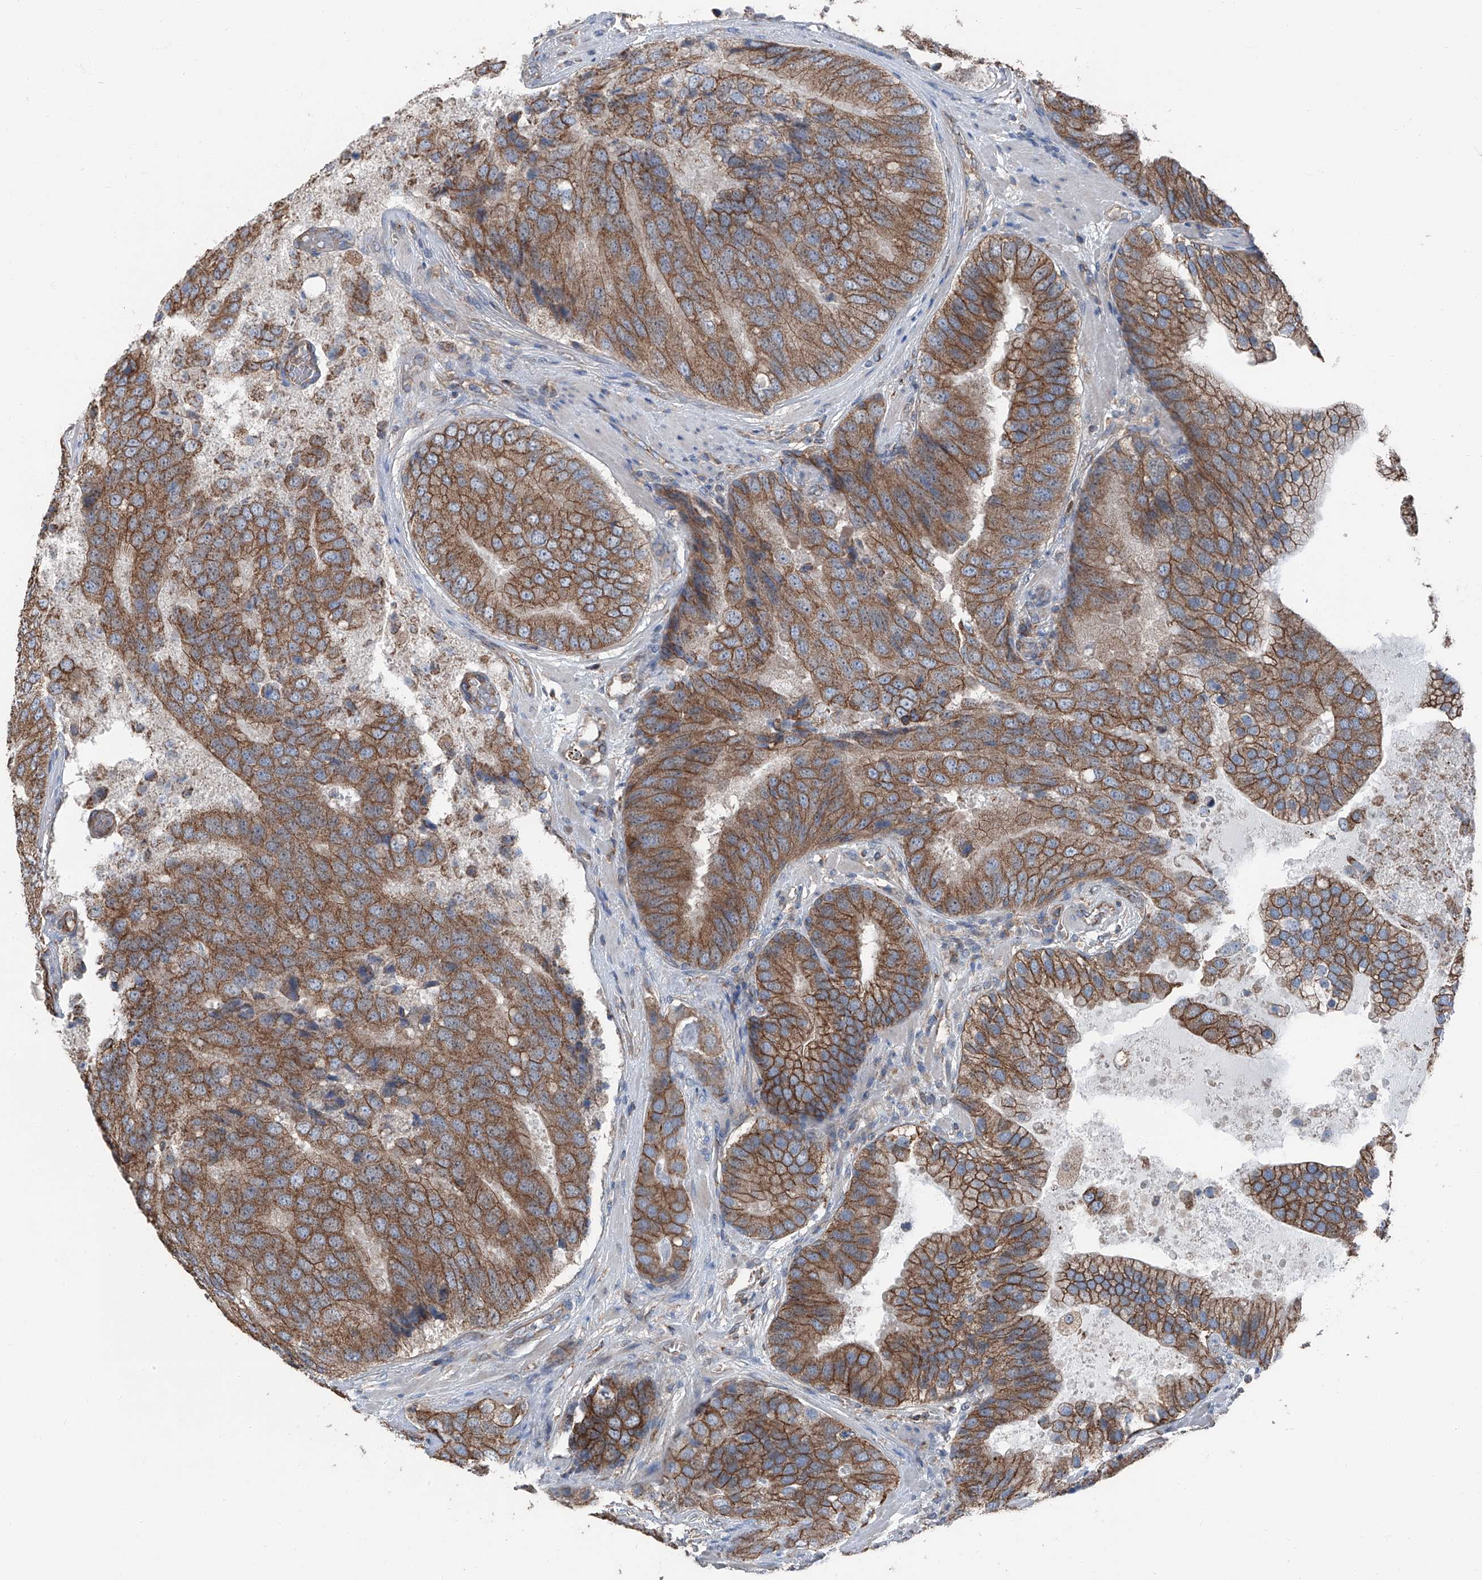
{"staining": {"intensity": "moderate", "quantity": ">75%", "location": "cytoplasmic/membranous"}, "tissue": "prostate cancer", "cell_type": "Tumor cells", "image_type": "cancer", "snomed": [{"axis": "morphology", "description": "Adenocarcinoma, High grade"}, {"axis": "topography", "description": "Prostate"}], "caption": "Protein analysis of prostate cancer tissue exhibits moderate cytoplasmic/membranous staining in about >75% of tumor cells. Nuclei are stained in blue.", "gene": "GPR142", "patient": {"sex": "male", "age": 70}}